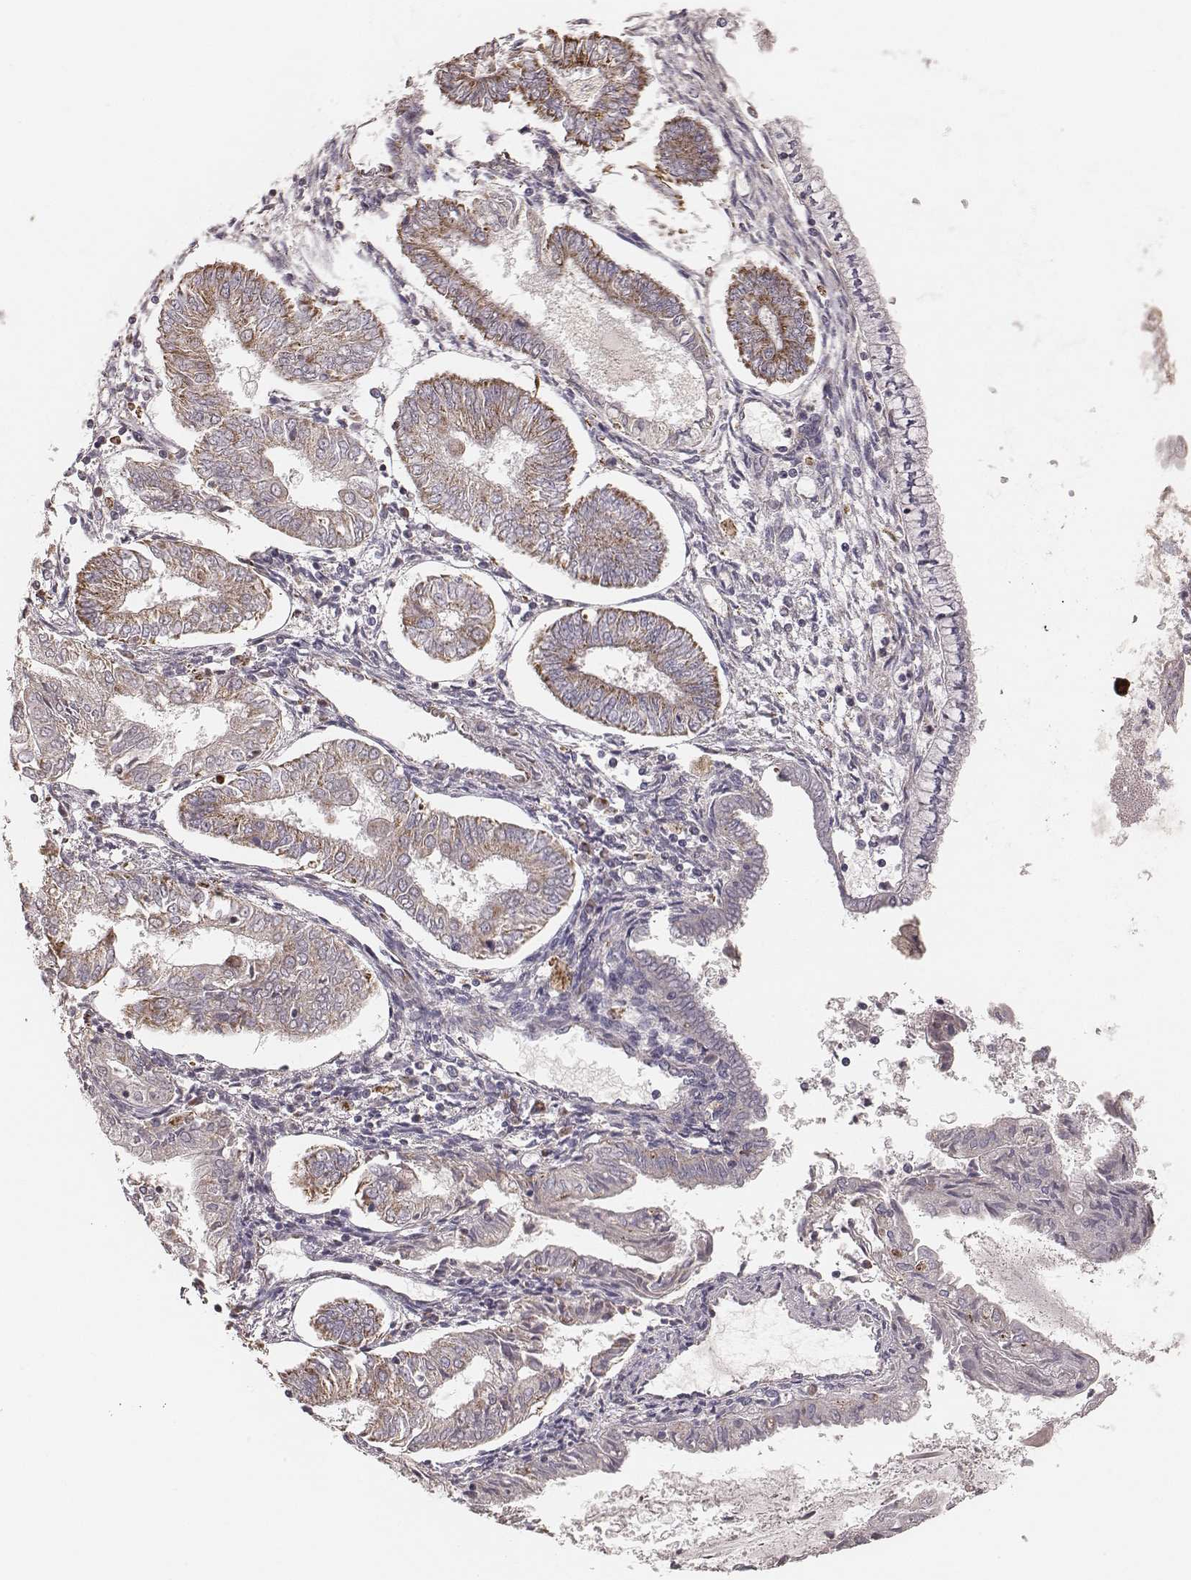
{"staining": {"intensity": "moderate", "quantity": "25%-75%", "location": "cytoplasmic/membranous"}, "tissue": "endometrial cancer", "cell_type": "Tumor cells", "image_type": "cancer", "snomed": [{"axis": "morphology", "description": "Adenocarcinoma, NOS"}, {"axis": "topography", "description": "Endometrium"}], "caption": "DAB (3,3'-diaminobenzidine) immunohistochemical staining of endometrial cancer (adenocarcinoma) displays moderate cytoplasmic/membranous protein expression in about 25%-75% of tumor cells.", "gene": "TUFM", "patient": {"sex": "female", "age": 68}}